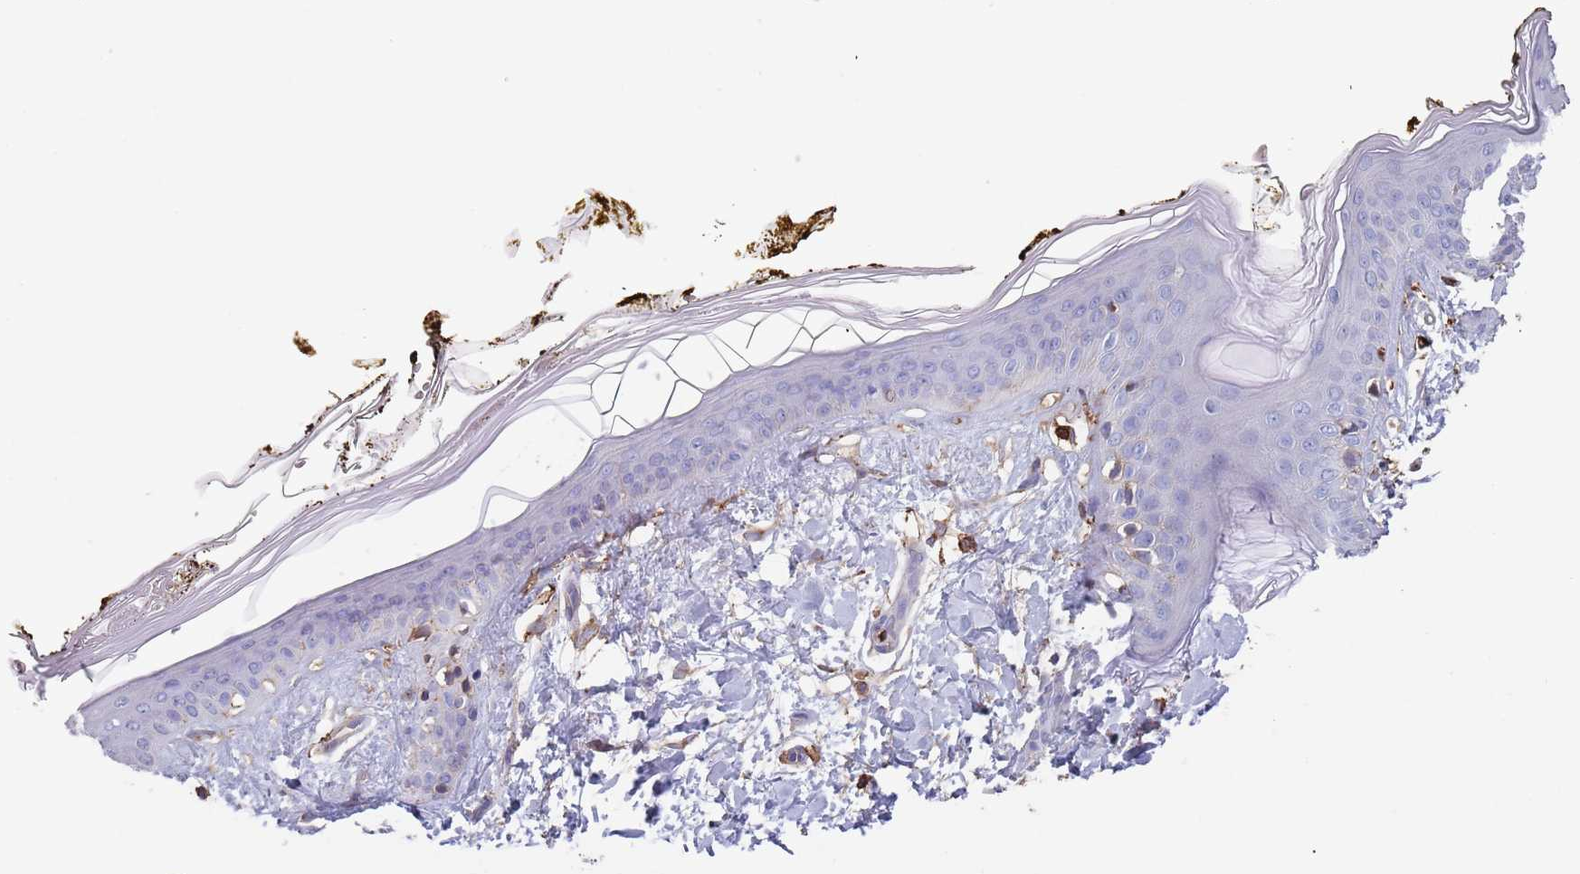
{"staining": {"intensity": "moderate", "quantity": ">75%", "location": "cytoplasmic/membranous"}, "tissue": "skin", "cell_type": "Fibroblasts", "image_type": "normal", "snomed": [{"axis": "morphology", "description": "Normal tissue, NOS"}, {"axis": "topography", "description": "Skin"}], "caption": "Immunohistochemistry of unremarkable human skin displays medium levels of moderate cytoplasmic/membranous staining in approximately >75% of fibroblasts.", "gene": "RNF144A", "patient": {"sex": "female", "age": 34}}